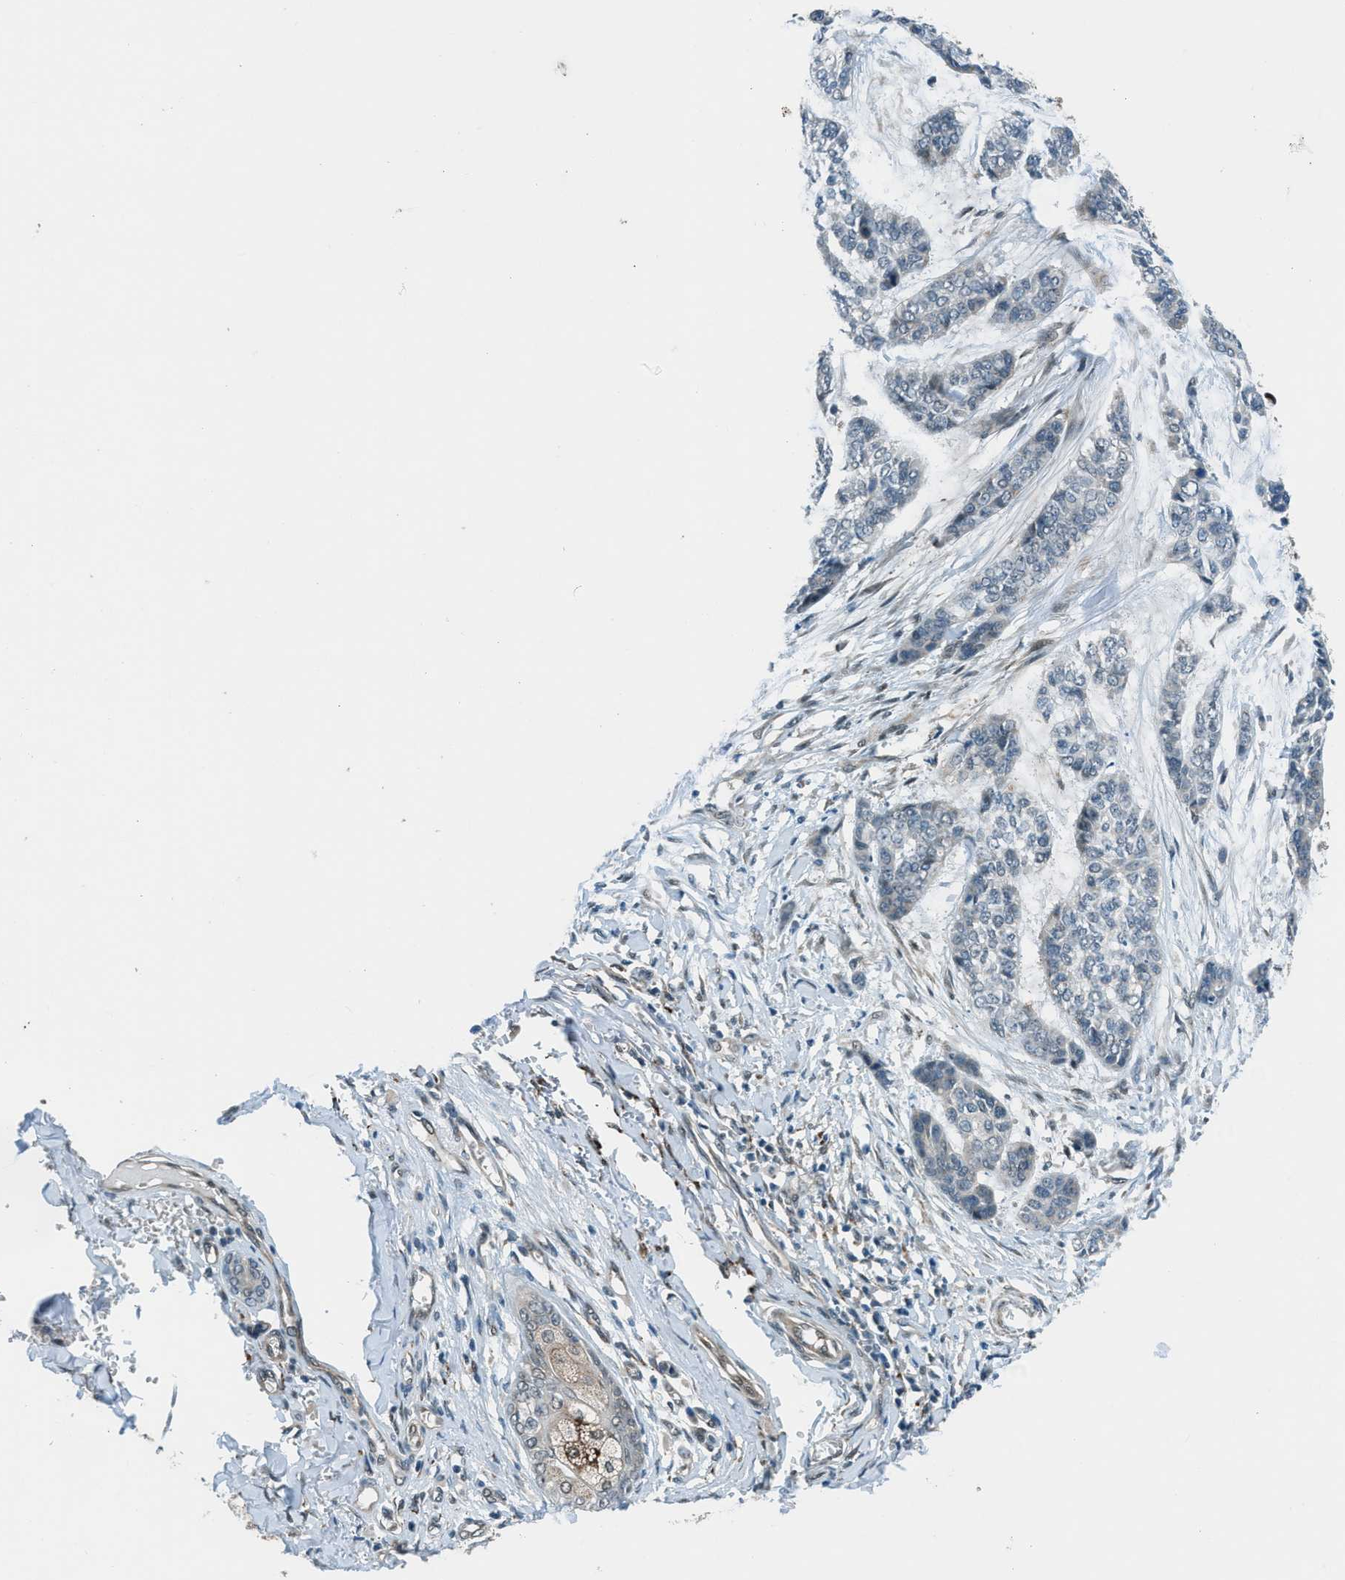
{"staining": {"intensity": "negative", "quantity": "none", "location": "none"}, "tissue": "skin cancer", "cell_type": "Tumor cells", "image_type": "cancer", "snomed": [{"axis": "morphology", "description": "Basal cell carcinoma"}, {"axis": "topography", "description": "Skin"}], "caption": "High power microscopy micrograph of an immunohistochemistry photomicrograph of skin cancer (basal cell carcinoma), revealing no significant staining in tumor cells.", "gene": "NPEPL1", "patient": {"sex": "female", "age": 64}}